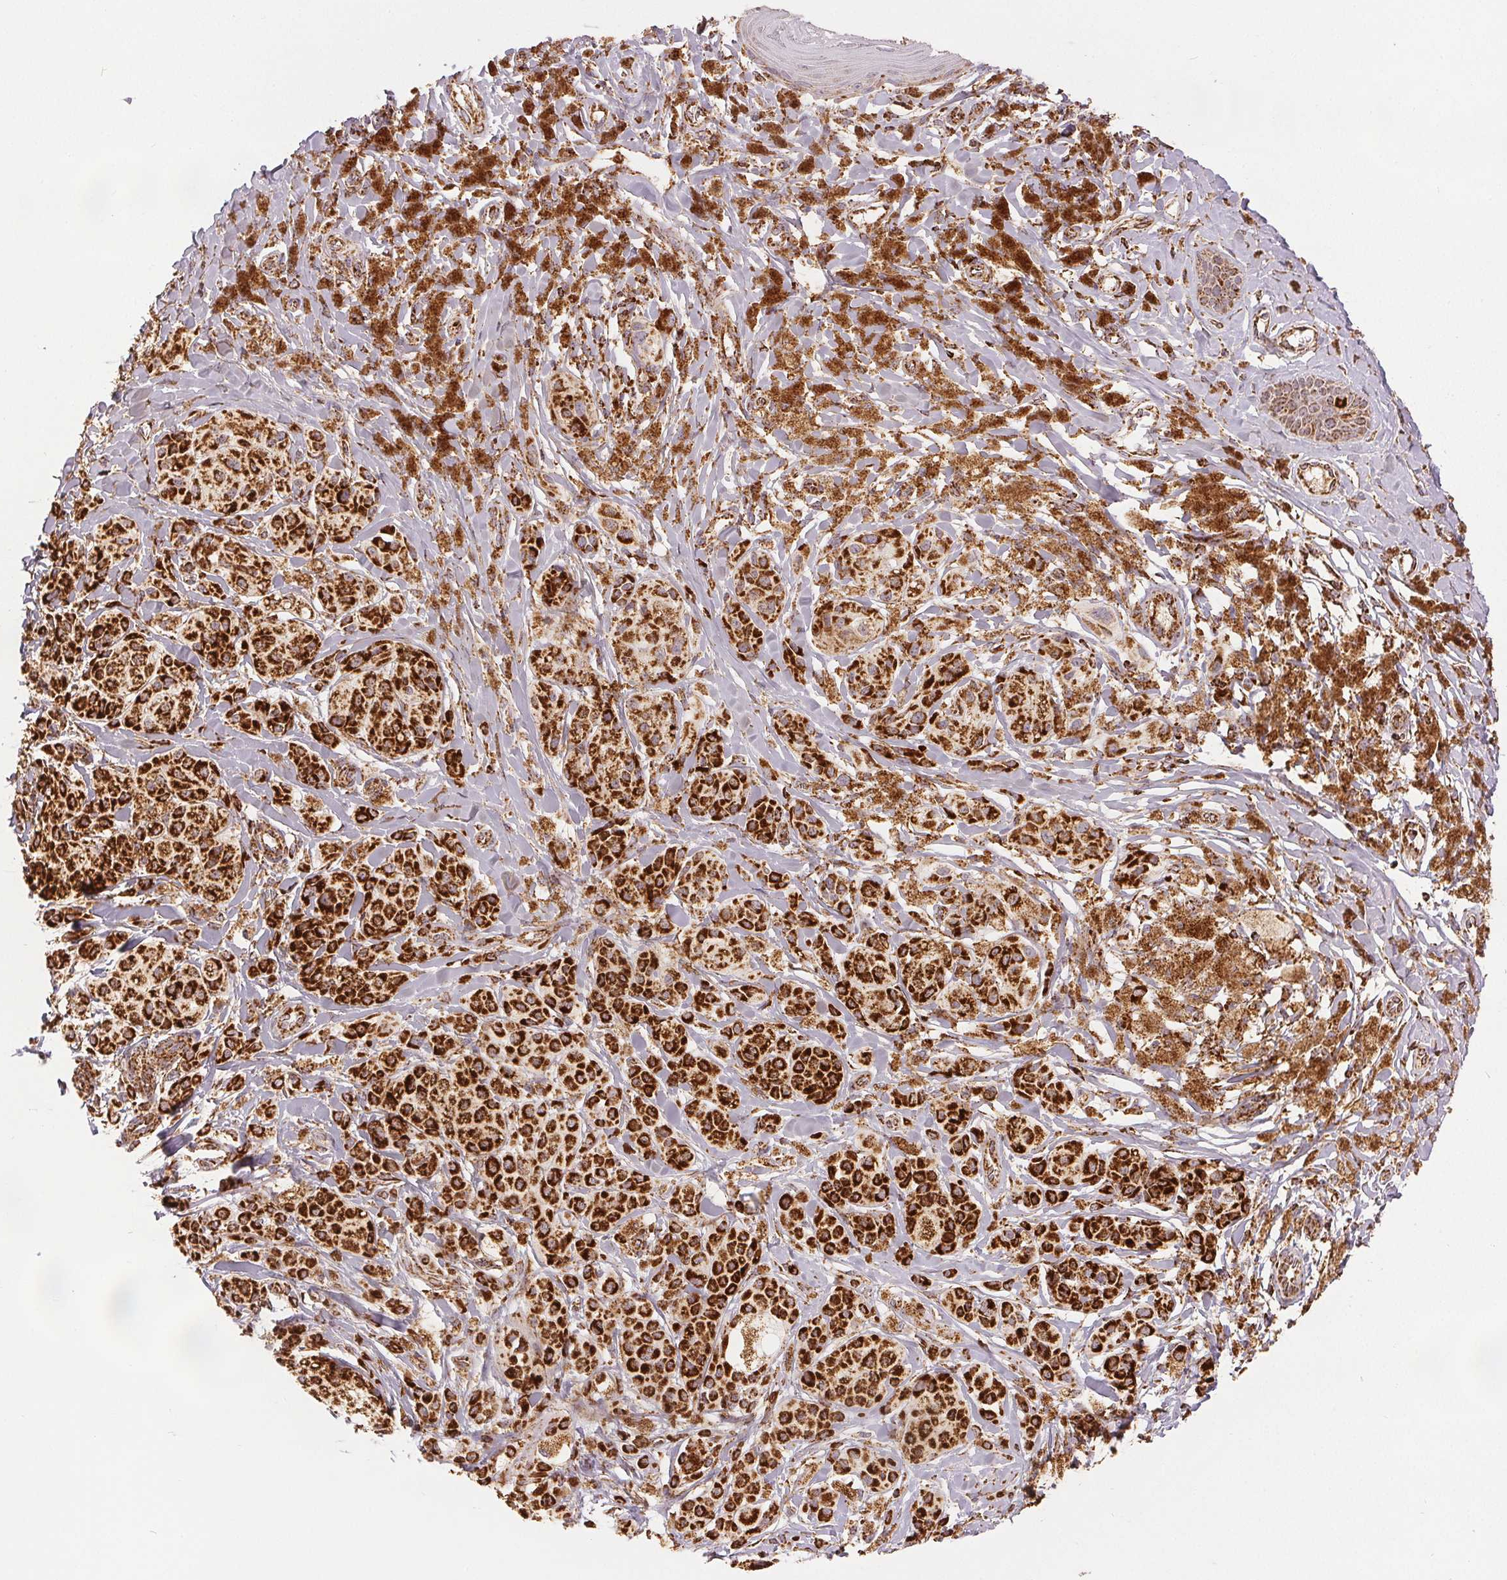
{"staining": {"intensity": "strong", "quantity": ">75%", "location": "cytoplasmic/membranous"}, "tissue": "melanoma", "cell_type": "Tumor cells", "image_type": "cancer", "snomed": [{"axis": "morphology", "description": "Malignant melanoma, NOS"}, {"axis": "topography", "description": "Skin"}], "caption": "Protein expression analysis of human melanoma reveals strong cytoplasmic/membranous positivity in about >75% of tumor cells.", "gene": "SDHB", "patient": {"sex": "female", "age": 80}}